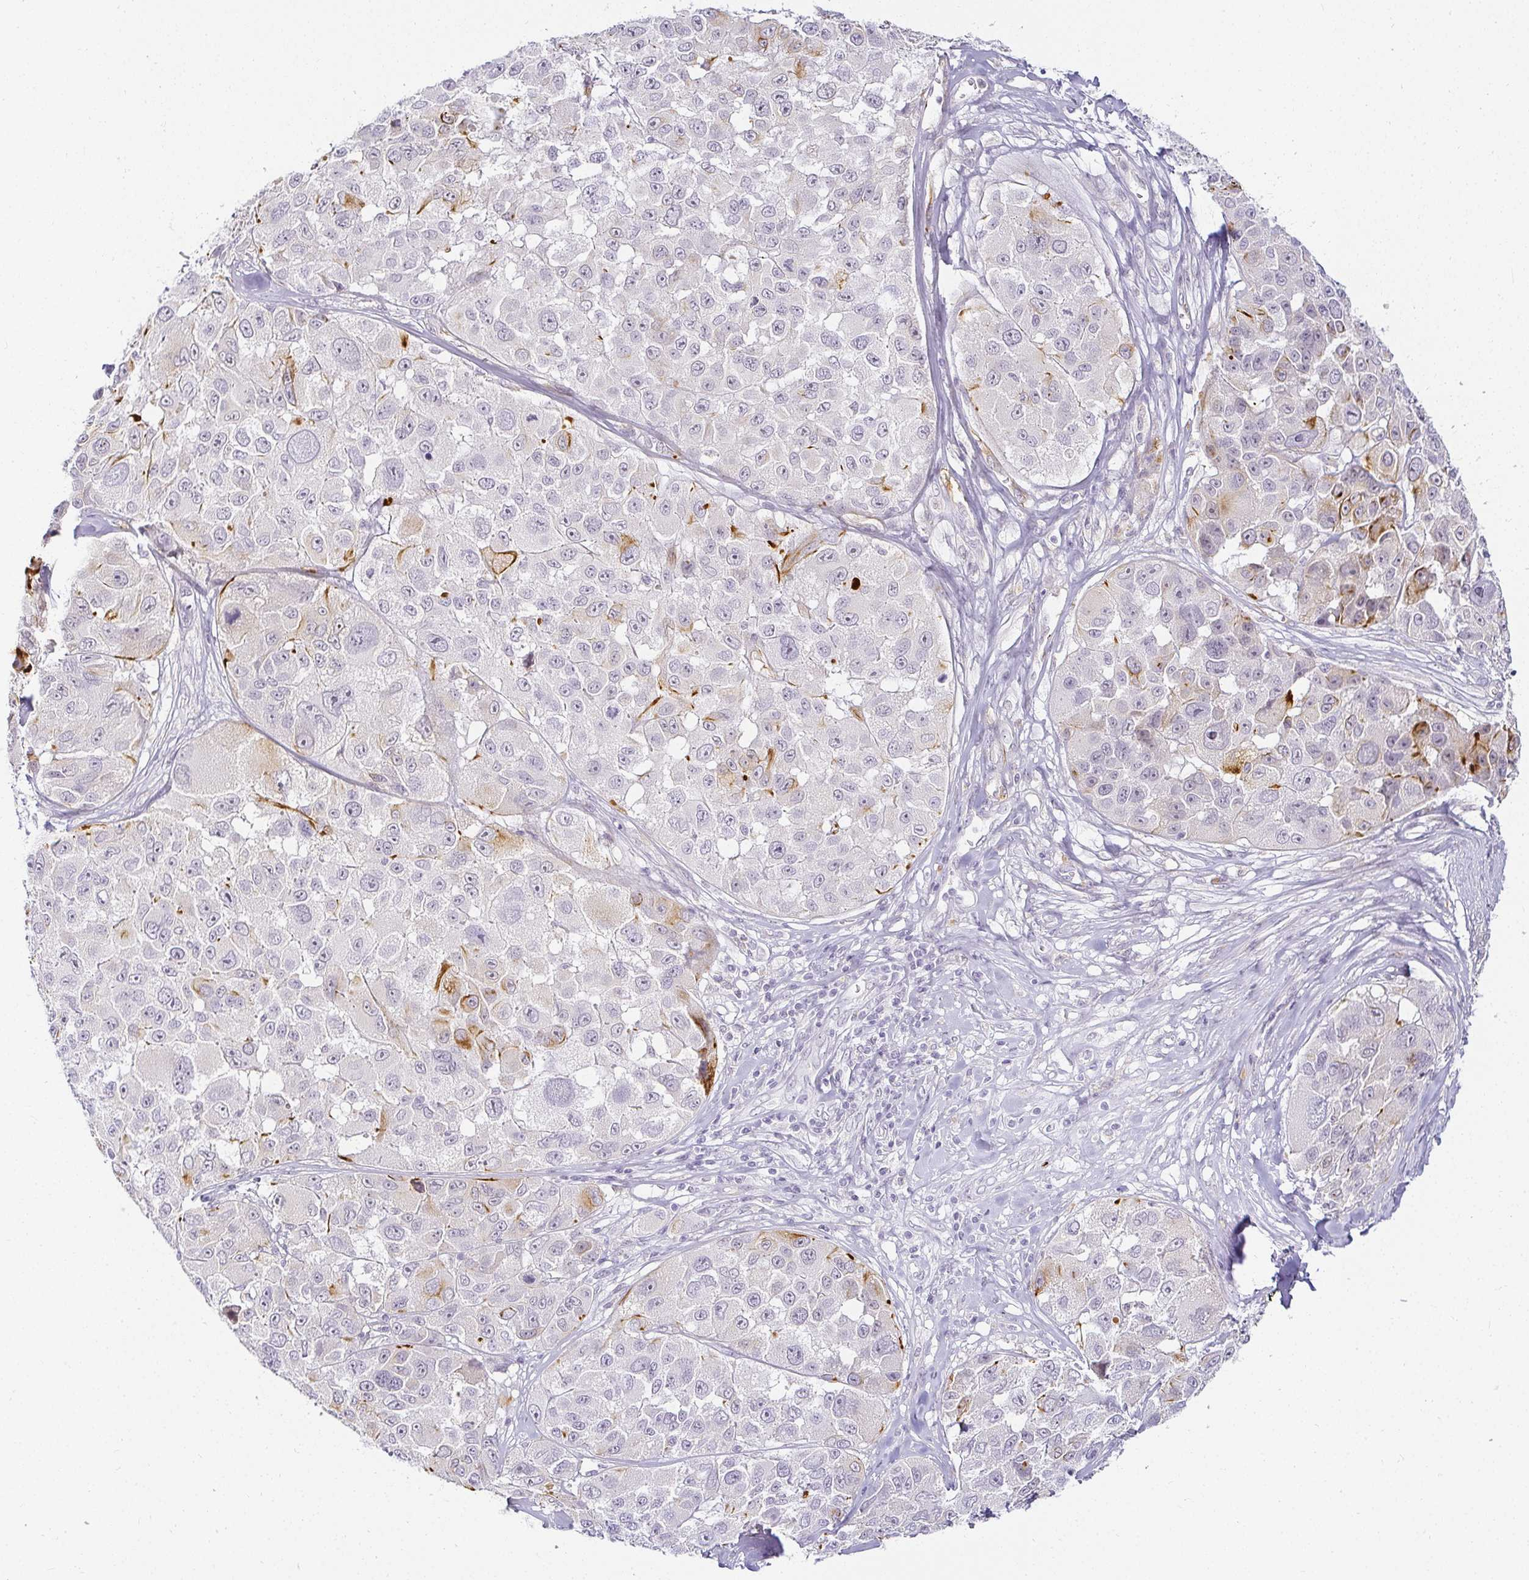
{"staining": {"intensity": "negative", "quantity": "none", "location": "none"}, "tissue": "melanoma", "cell_type": "Tumor cells", "image_type": "cancer", "snomed": [{"axis": "morphology", "description": "Malignant melanoma, NOS"}, {"axis": "topography", "description": "Skin"}], "caption": "A high-resolution image shows immunohistochemistry (IHC) staining of malignant melanoma, which shows no significant staining in tumor cells. (Immunohistochemistry, brightfield microscopy, high magnification).", "gene": "ACAN", "patient": {"sex": "female", "age": 66}}